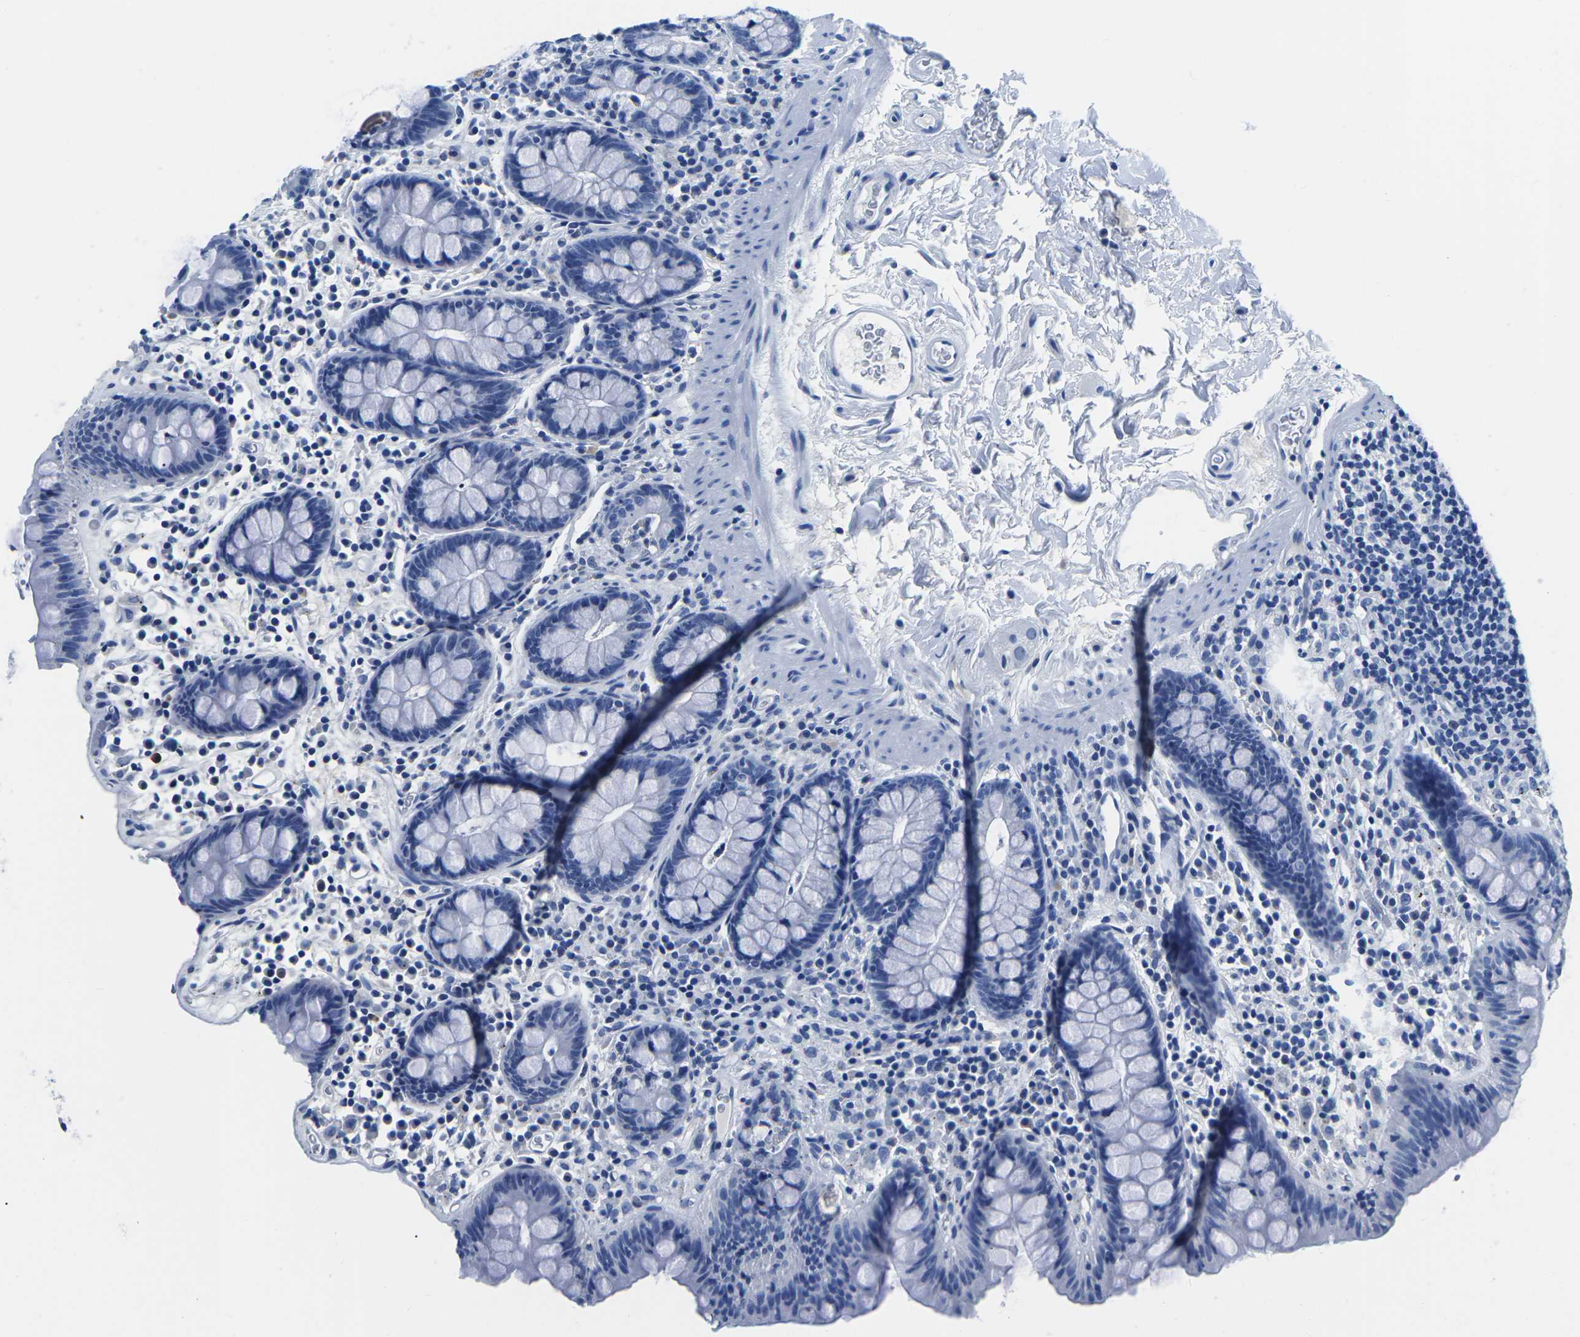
{"staining": {"intensity": "negative", "quantity": "none", "location": "none"}, "tissue": "colon", "cell_type": "Endothelial cells", "image_type": "normal", "snomed": [{"axis": "morphology", "description": "Normal tissue, NOS"}, {"axis": "topography", "description": "Colon"}], "caption": "An immunohistochemistry (IHC) histopathology image of benign colon is shown. There is no staining in endothelial cells of colon.", "gene": "CYP1A2", "patient": {"sex": "female", "age": 80}}